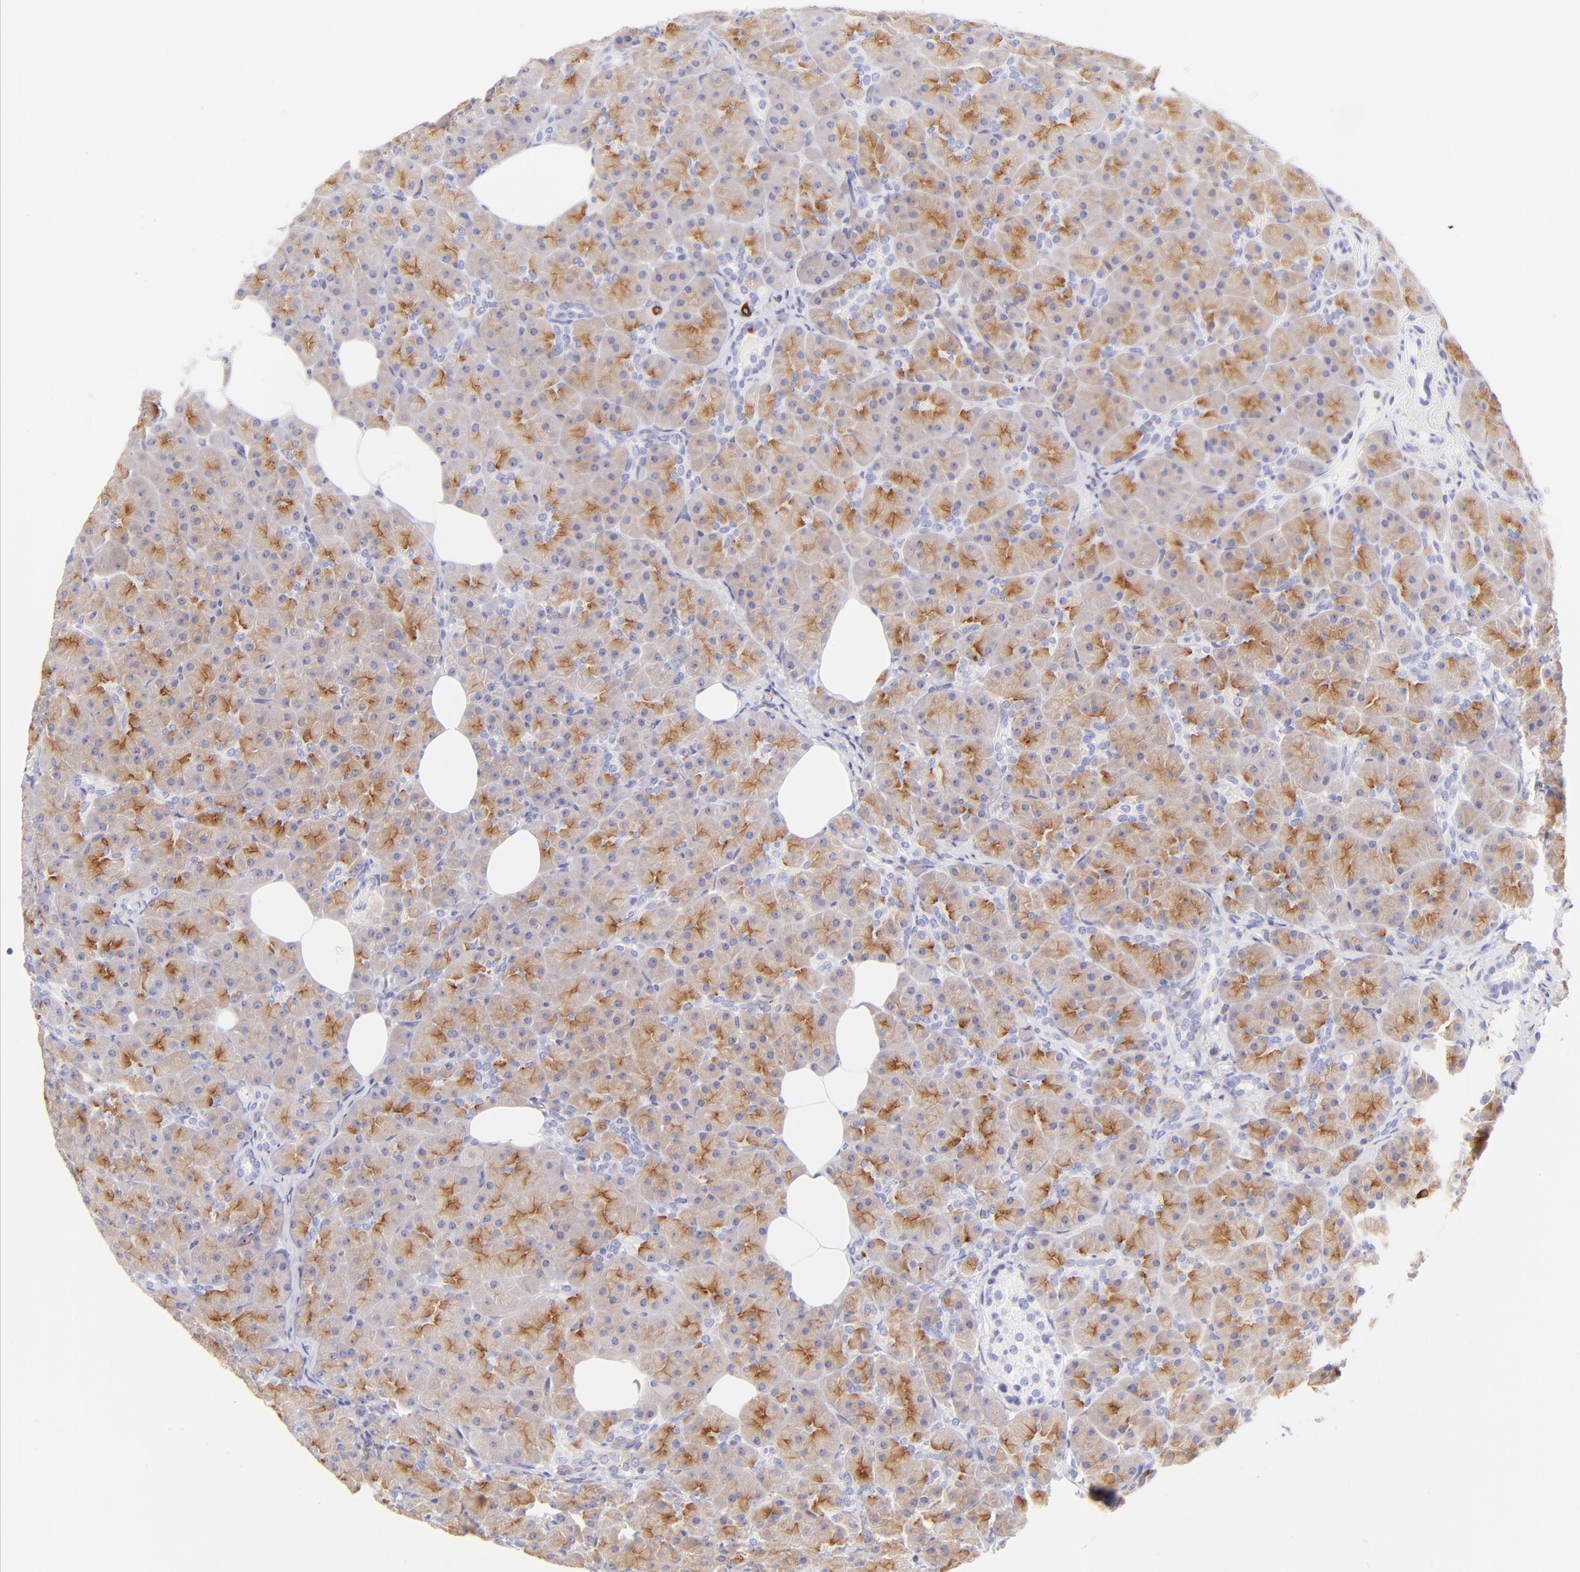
{"staining": {"intensity": "moderate", "quantity": ">75%", "location": "cytoplasmic/membranous"}, "tissue": "pancreas", "cell_type": "Exocrine glandular cells", "image_type": "normal", "snomed": [{"axis": "morphology", "description": "Normal tissue, NOS"}, {"axis": "topography", "description": "Pancreas"}], "caption": "The immunohistochemical stain labels moderate cytoplasmic/membranous positivity in exocrine glandular cells of unremarkable pancreas. The staining is performed using DAB brown chromogen to label protein expression. The nuclei are counter-stained blue using hematoxylin.", "gene": "IRAG2", "patient": {"sex": "male", "age": 66}}